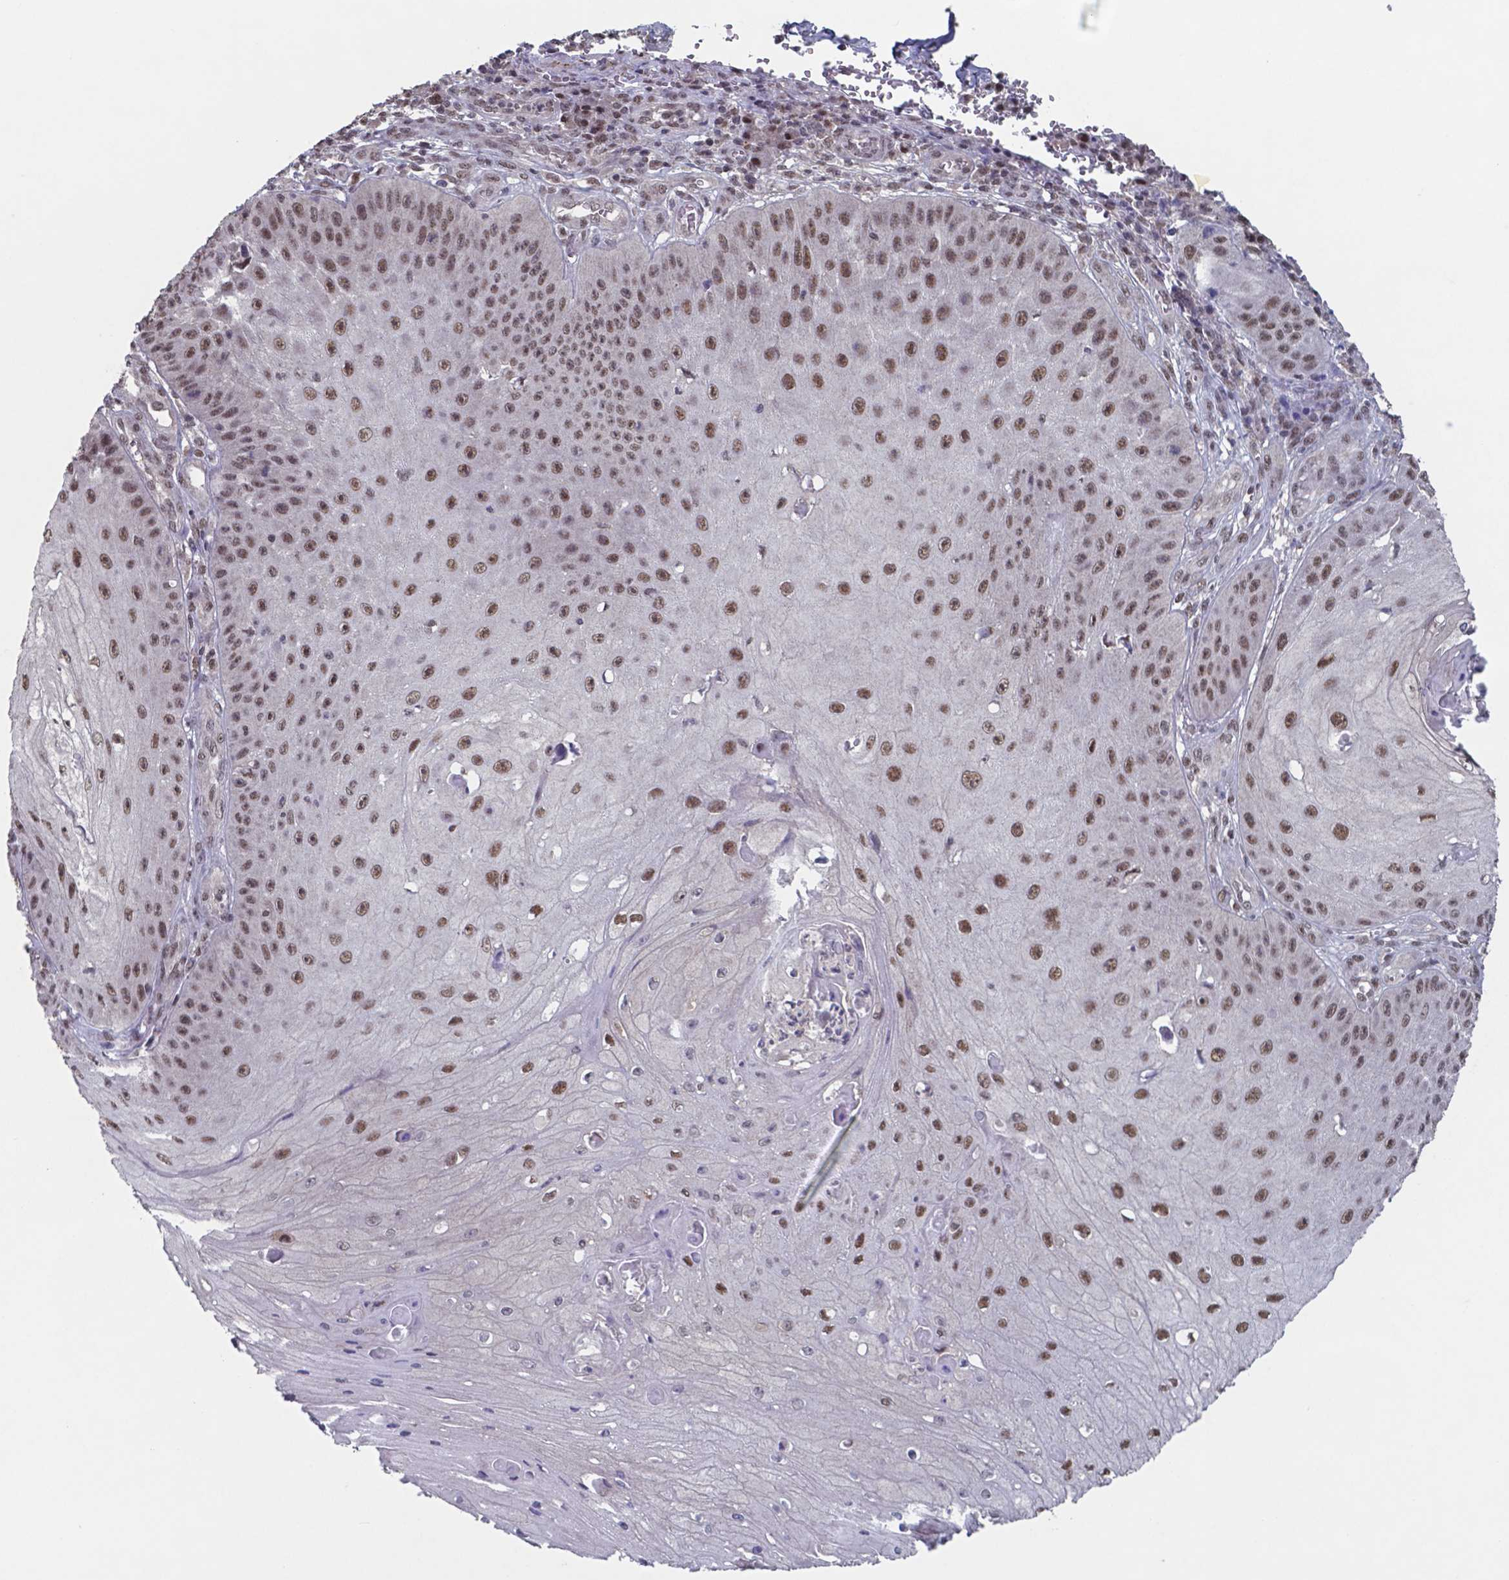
{"staining": {"intensity": "moderate", "quantity": ">75%", "location": "nuclear"}, "tissue": "skin cancer", "cell_type": "Tumor cells", "image_type": "cancer", "snomed": [{"axis": "morphology", "description": "Squamous cell carcinoma, NOS"}, {"axis": "topography", "description": "Skin"}], "caption": "Tumor cells show medium levels of moderate nuclear positivity in approximately >75% of cells in human skin squamous cell carcinoma. (DAB (3,3'-diaminobenzidine) IHC with brightfield microscopy, high magnification).", "gene": "UBA1", "patient": {"sex": "male", "age": 70}}